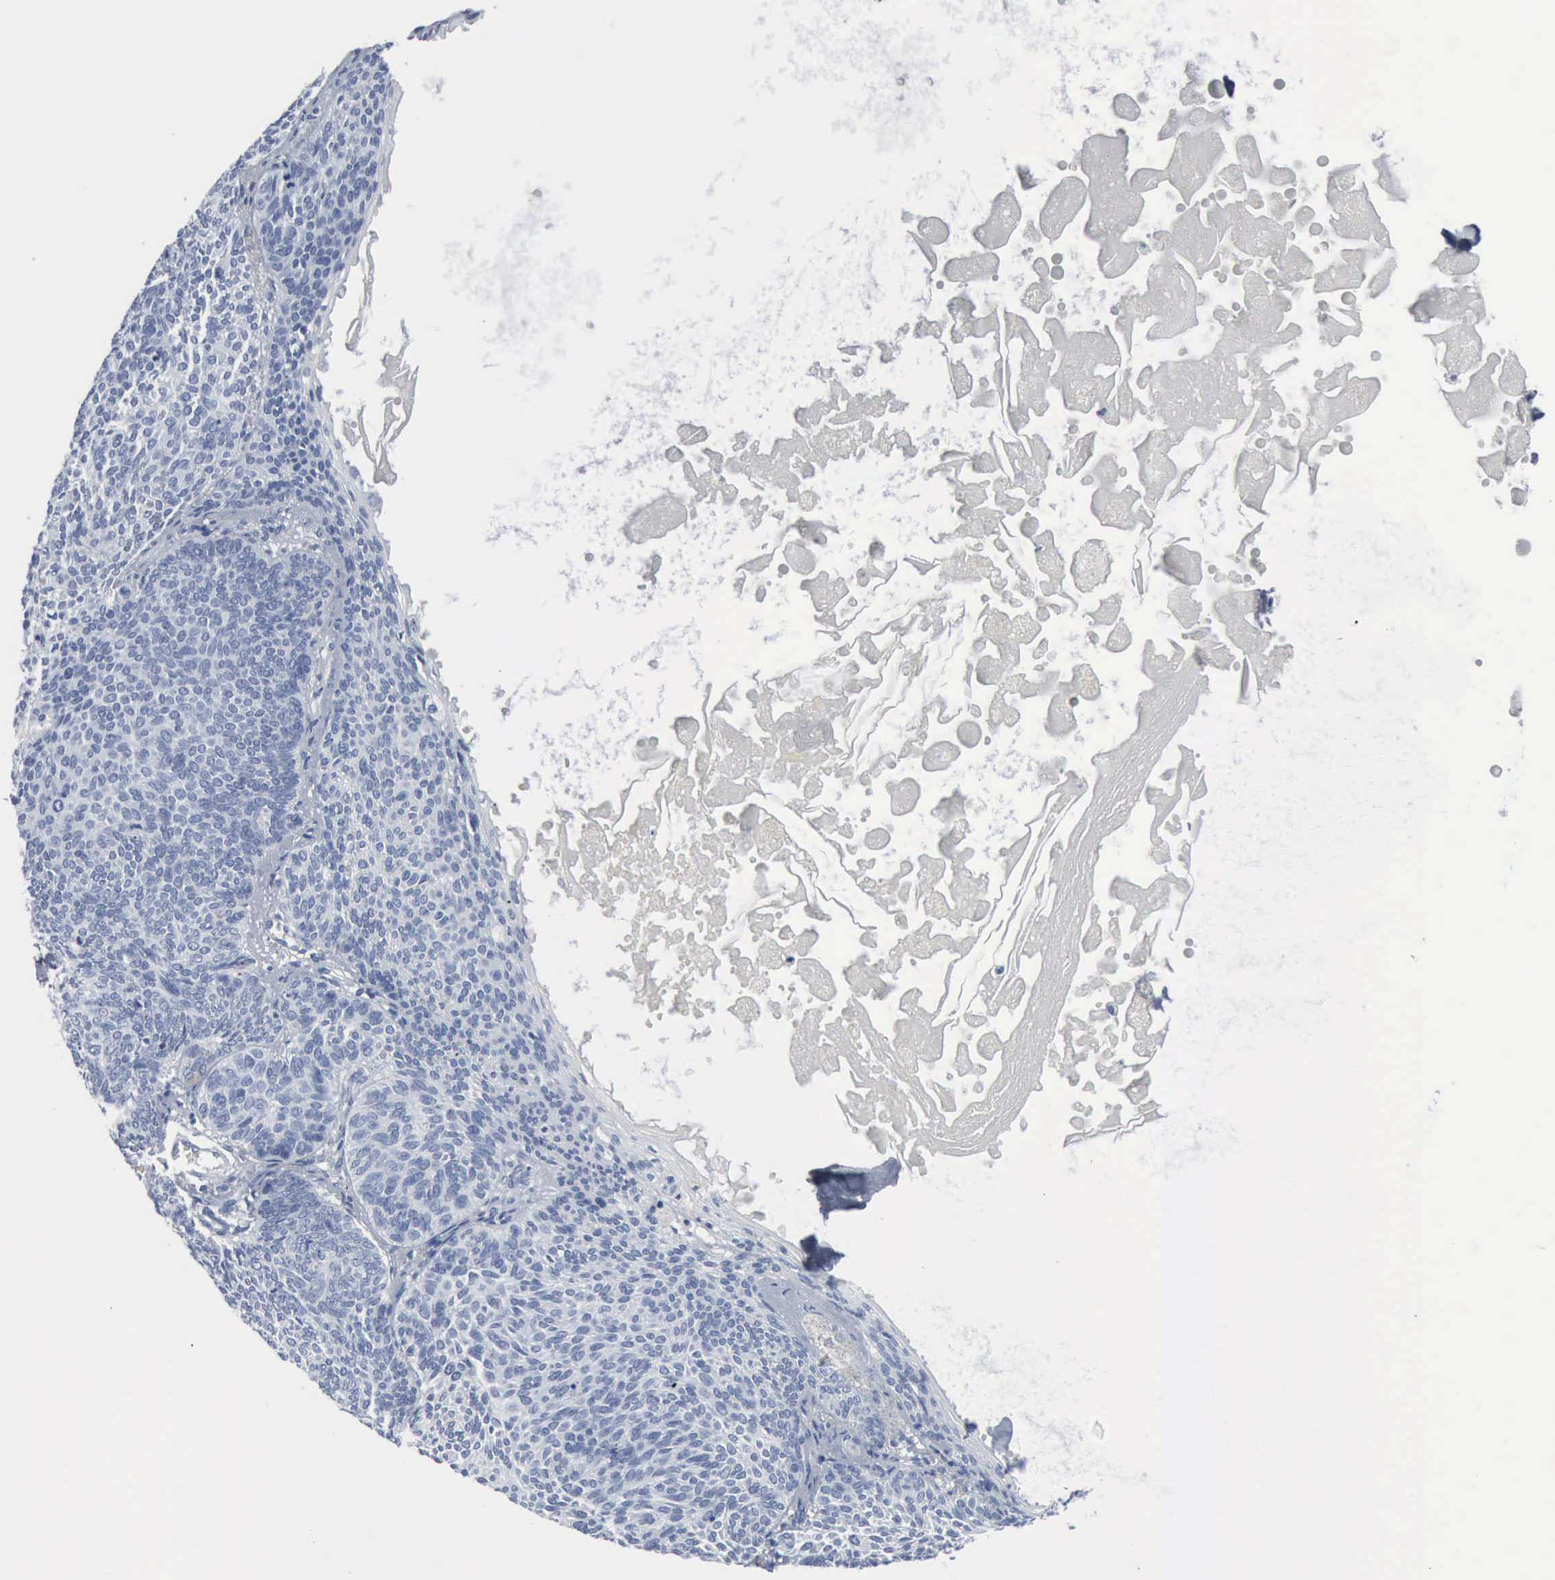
{"staining": {"intensity": "negative", "quantity": "none", "location": "none"}, "tissue": "skin cancer", "cell_type": "Tumor cells", "image_type": "cancer", "snomed": [{"axis": "morphology", "description": "Basal cell carcinoma"}, {"axis": "topography", "description": "Skin"}], "caption": "Tumor cells are negative for protein expression in human basal cell carcinoma (skin).", "gene": "DMD", "patient": {"sex": "male", "age": 84}}